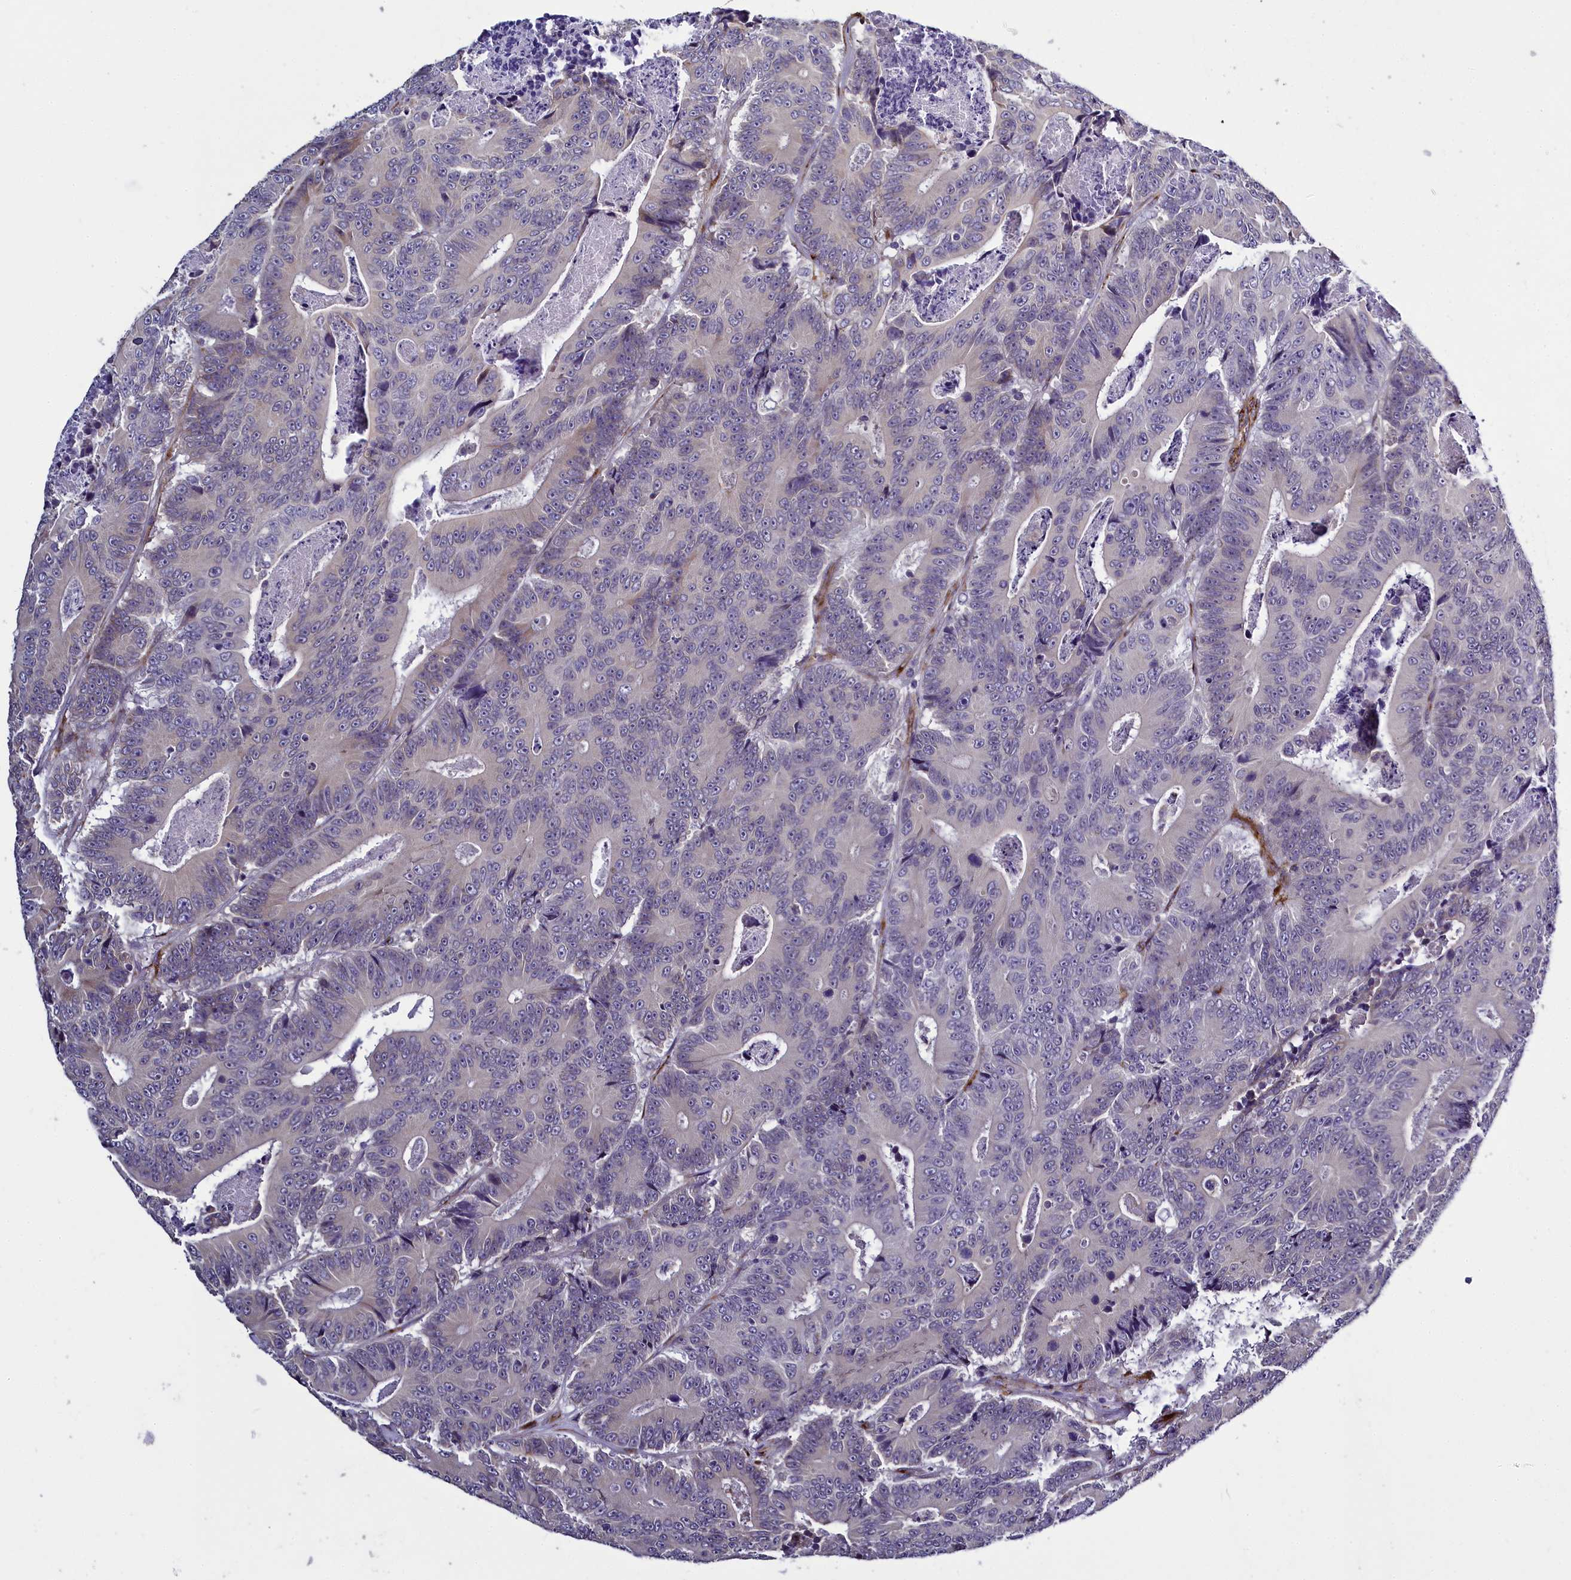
{"staining": {"intensity": "negative", "quantity": "none", "location": "none"}, "tissue": "colorectal cancer", "cell_type": "Tumor cells", "image_type": "cancer", "snomed": [{"axis": "morphology", "description": "Adenocarcinoma, NOS"}, {"axis": "topography", "description": "Colon"}], "caption": "A high-resolution micrograph shows immunohistochemistry (IHC) staining of colorectal cancer, which demonstrates no significant expression in tumor cells.", "gene": "MRC2", "patient": {"sex": "male", "age": 83}}